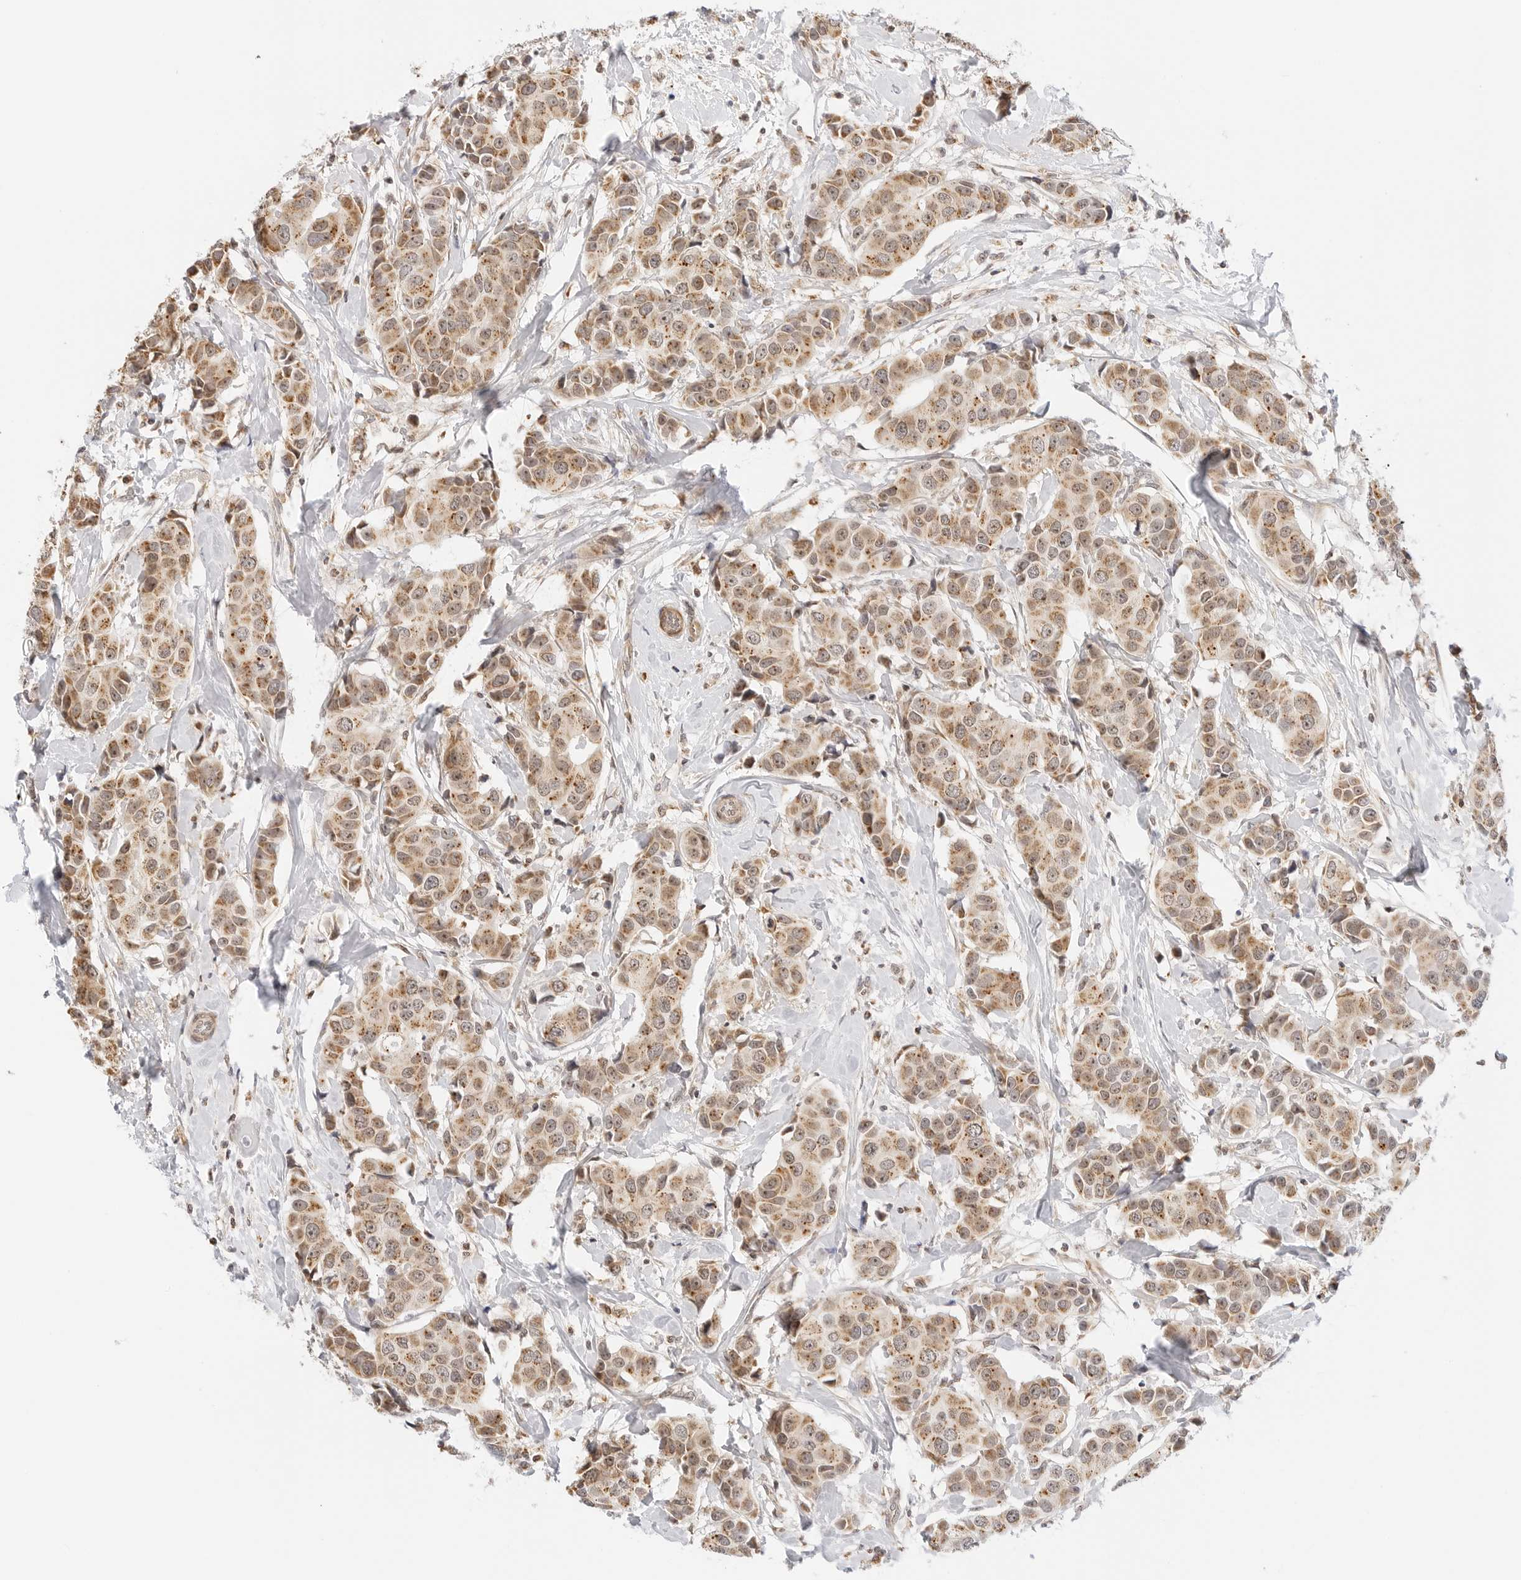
{"staining": {"intensity": "moderate", "quantity": ">75%", "location": "cytoplasmic/membranous,nuclear"}, "tissue": "breast cancer", "cell_type": "Tumor cells", "image_type": "cancer", "snomed": [{"axis": "morphology", "description": "Normal tissue, NOS"}, {"axis": "morphology", "description": "Duct carcinoma"}, {"axis": "topography", "description": "Breast"}], "caption": "This image displays IHC staining of human intraductal carcinoma (breast), with medium moderate cytoplasmic/membranous and nuclear expression in about >75% of tumor cells.", "gene": "GORAB", "patient": {"sex": "female", "age": 39}}